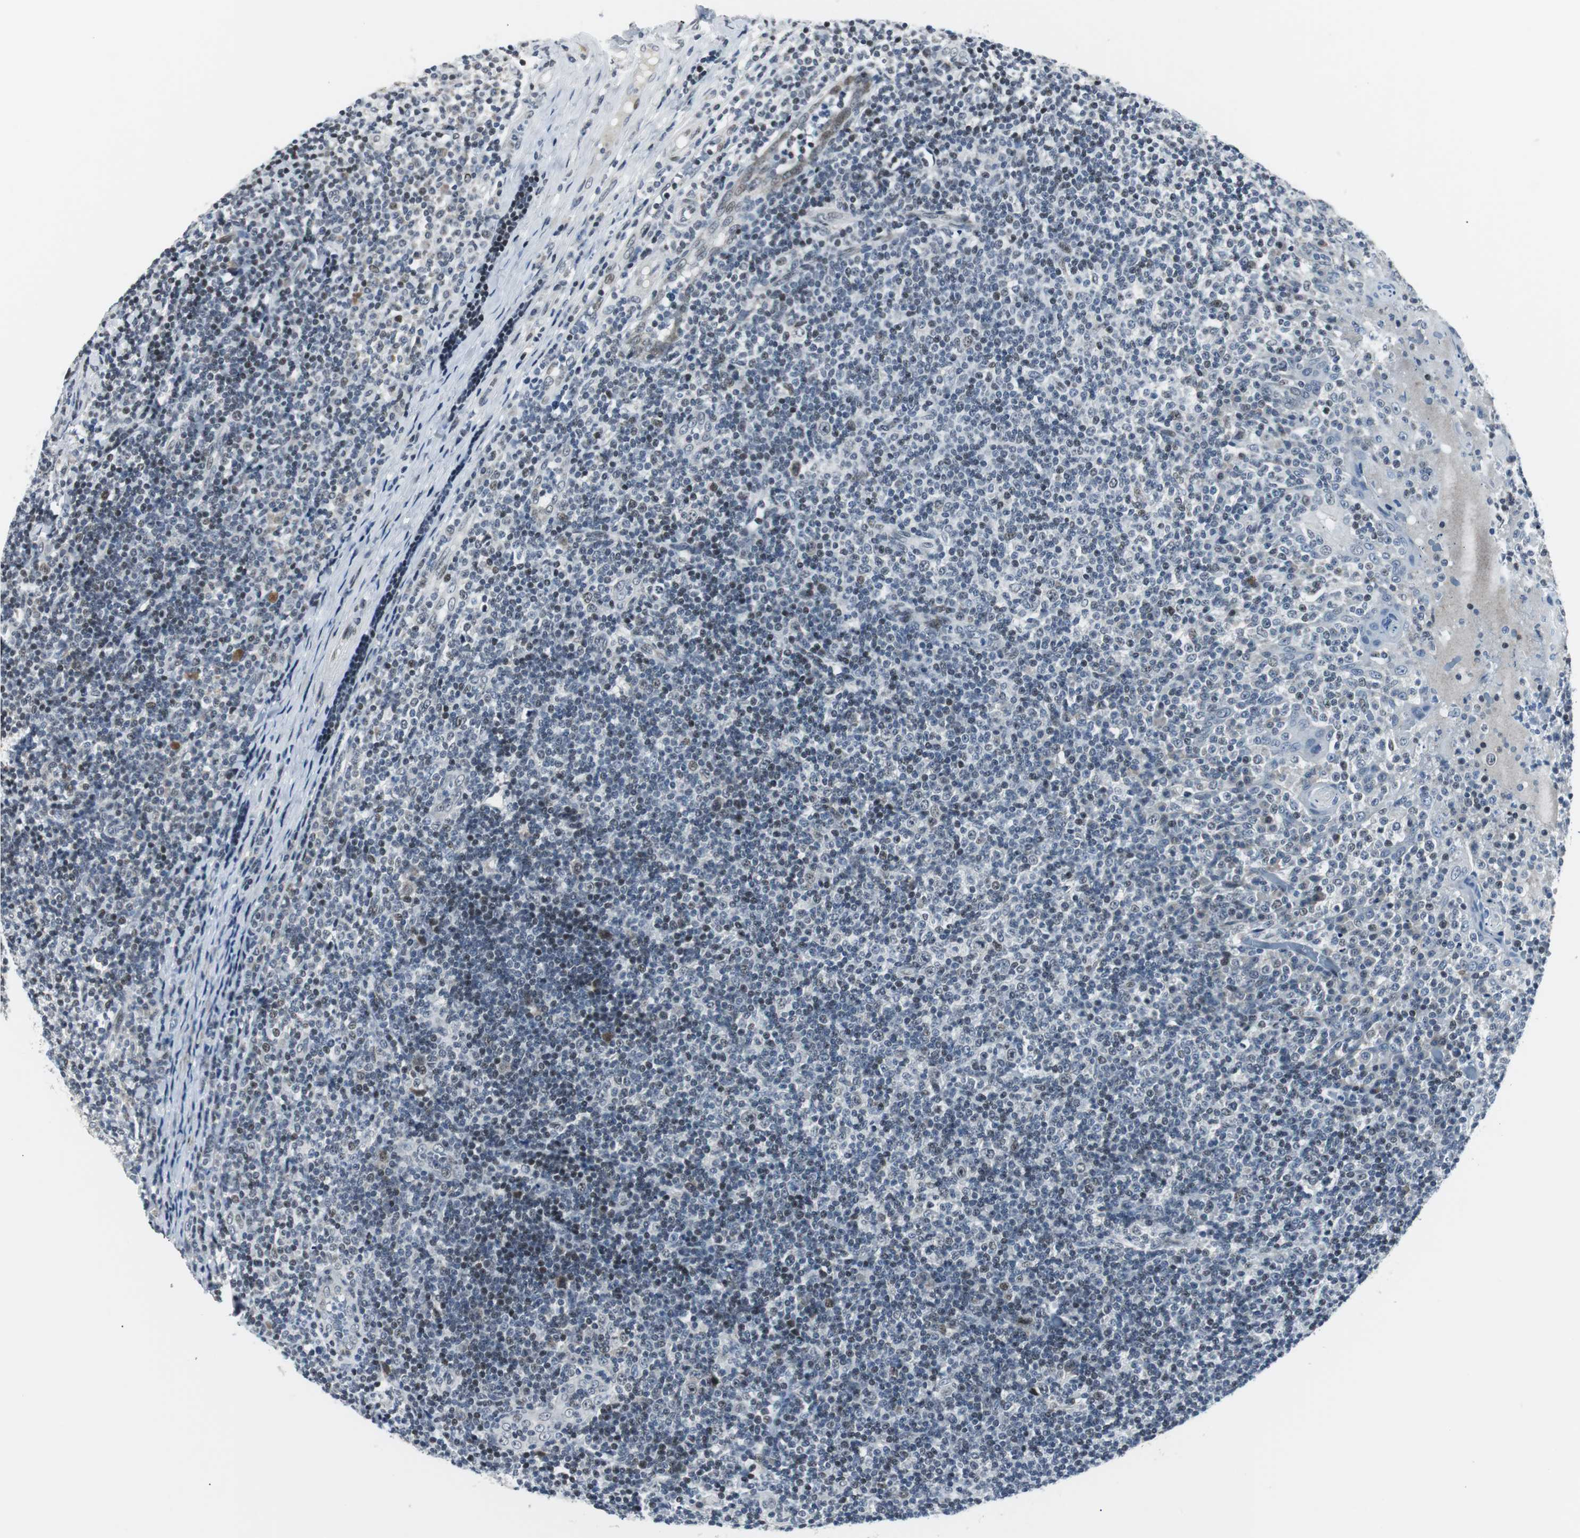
{"staining": {"intensity": "weak", "quantity": "<25%", "location": "nuclear"}, "tissue": "tonsil", "cell_type": "Germinal center cells", "image_type": "normal", "snomed": [{"axis": "morphology", "description": "Normal tissue, NOS"}, {"axis": "topography", "description": "Tonsil"}], "caption": "Immunohistochemistry micrograph of benign human tonsil stained for a protein (brown), which reveals no expression in germinal center cells.", "gene": "MTA1", "patient": {"sex": "female", "age": 40}}